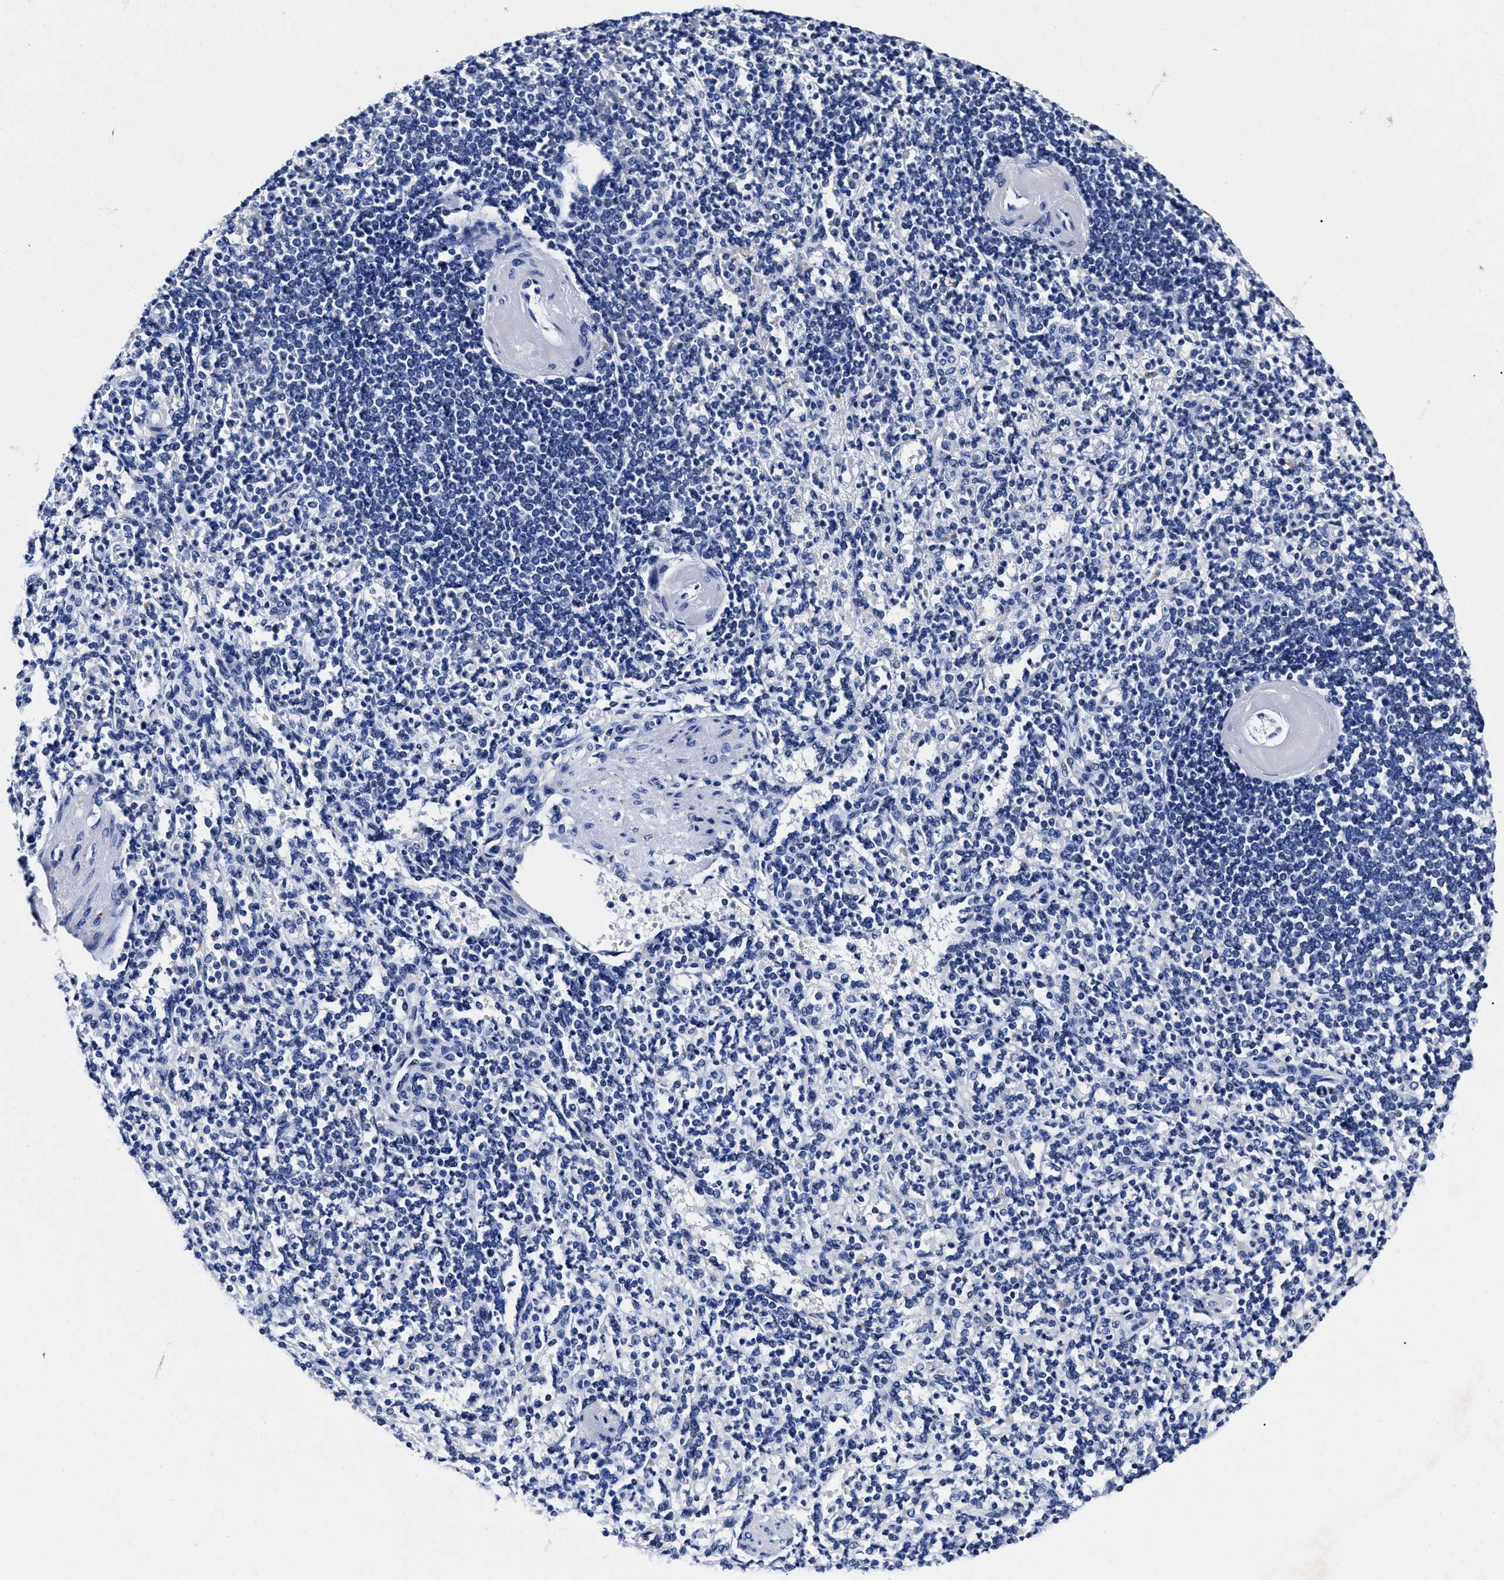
{"staining": {"intensity": "negative", "quantity": "none", "location": "none"}, "tissue": "spleen", "cell_type": "Cells in red pulp", "image_type": "normal", "snomed": [{"axis": "morphology", "description": "Normal tissue, NOS"}, {"axis": "topography", "description": "Spleen"}], "caption": "High magnification brightfield microscopy of benign spleen stained with DAB (3,3'-diaminobenzidine) (brown) and counterstained with hematoxylin (blue): cells in red pulp show no significant positivity.", "gene": "LRRC8E", "patient": {"sex": "female", "age": 74}}